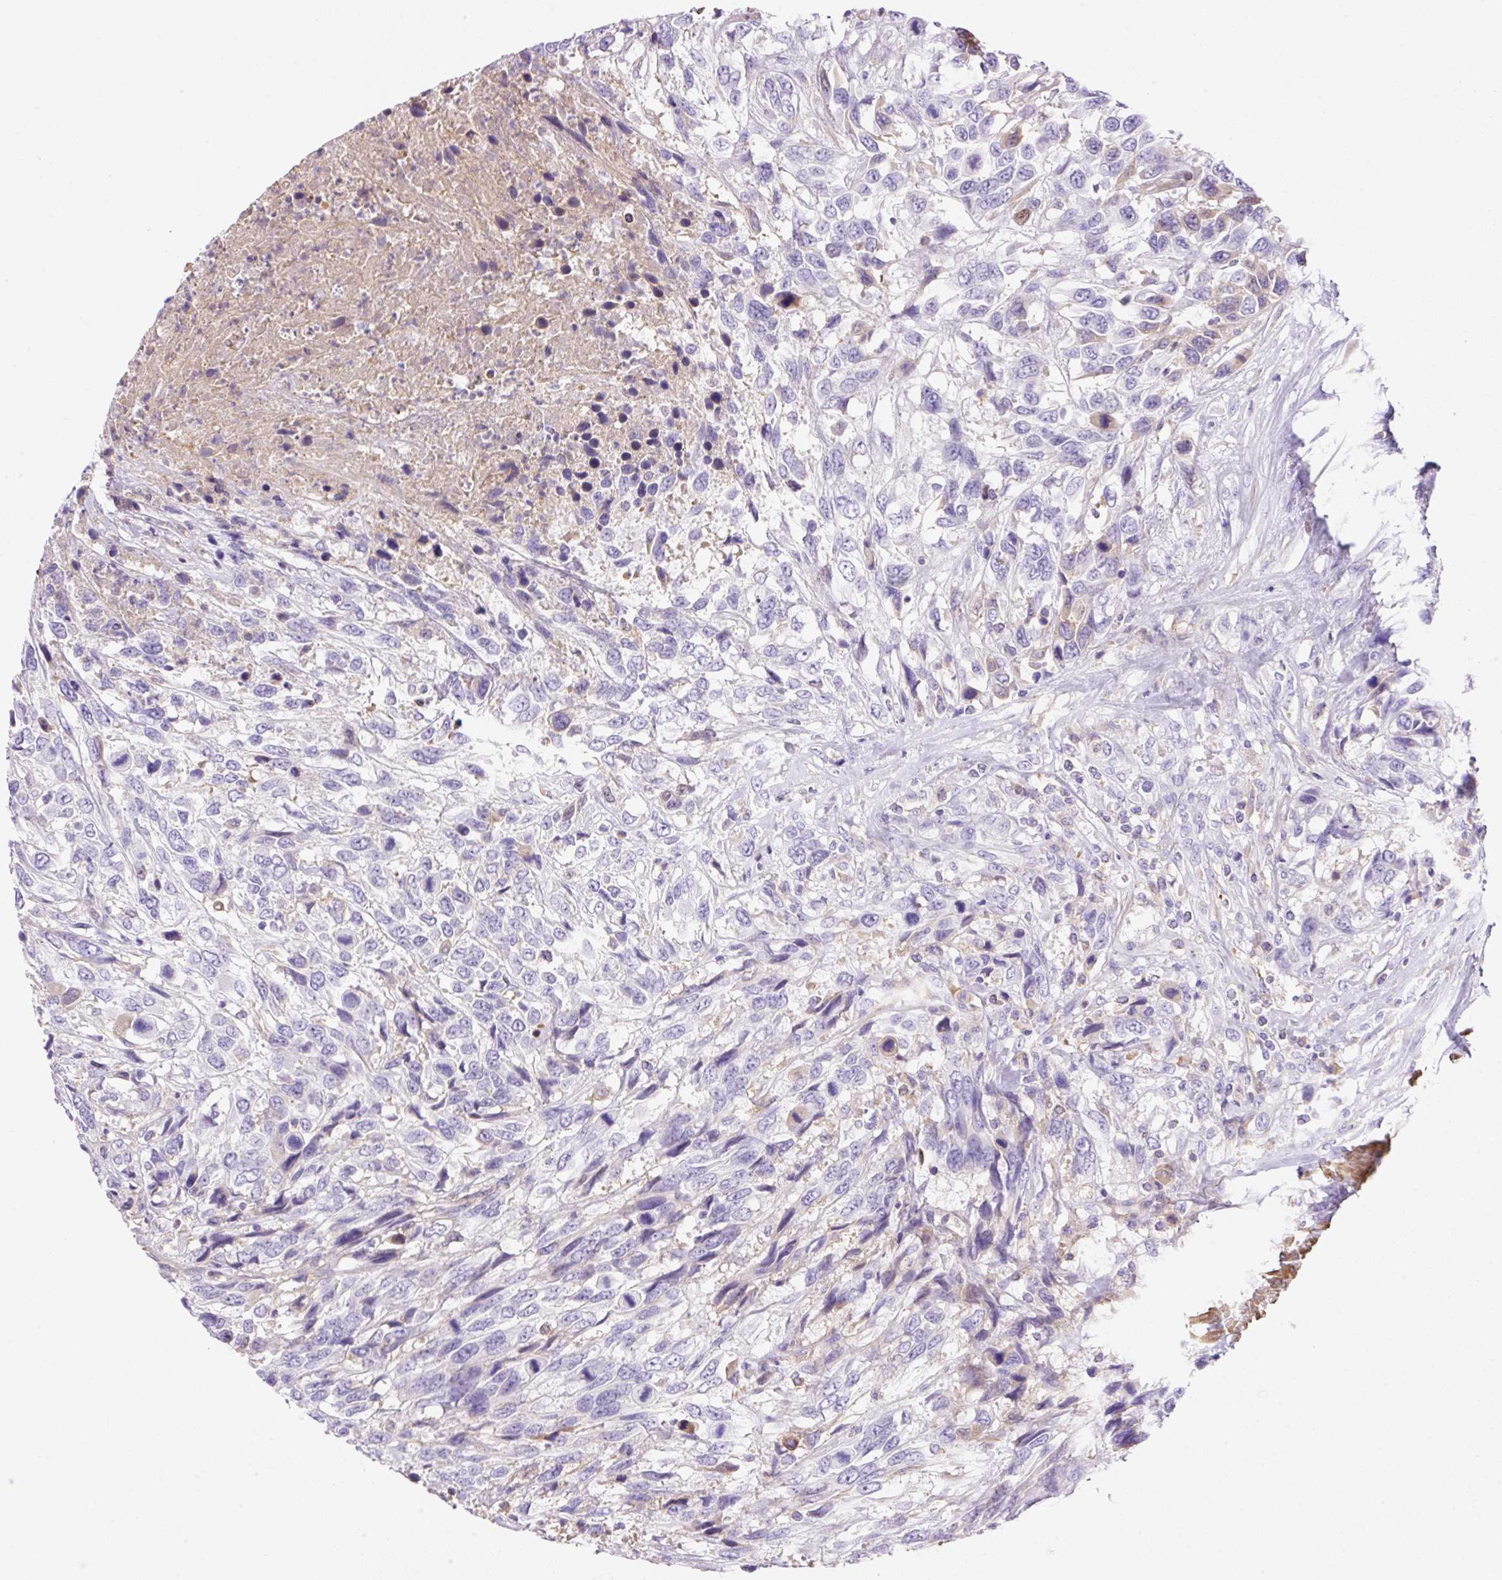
{"staining": {"intensity": "negative", "quantity": "none", "location": "none"}, "tissue": "urothelial cancer", "cell_type": "Tumor cells", "image_type": "cancer", "snomed": [{"axis": "morphology", "description": "Urothelial carcinoma, High grade"}, {"axis": "topography", "description": "Urinary bladder"}], "caption": "Micrograph shows no significant protein positivity in tumor cells of high-grade urothelial carcinoma.", "gene": "TDRD15", "patient": {"sex": "female", "age": 70}}